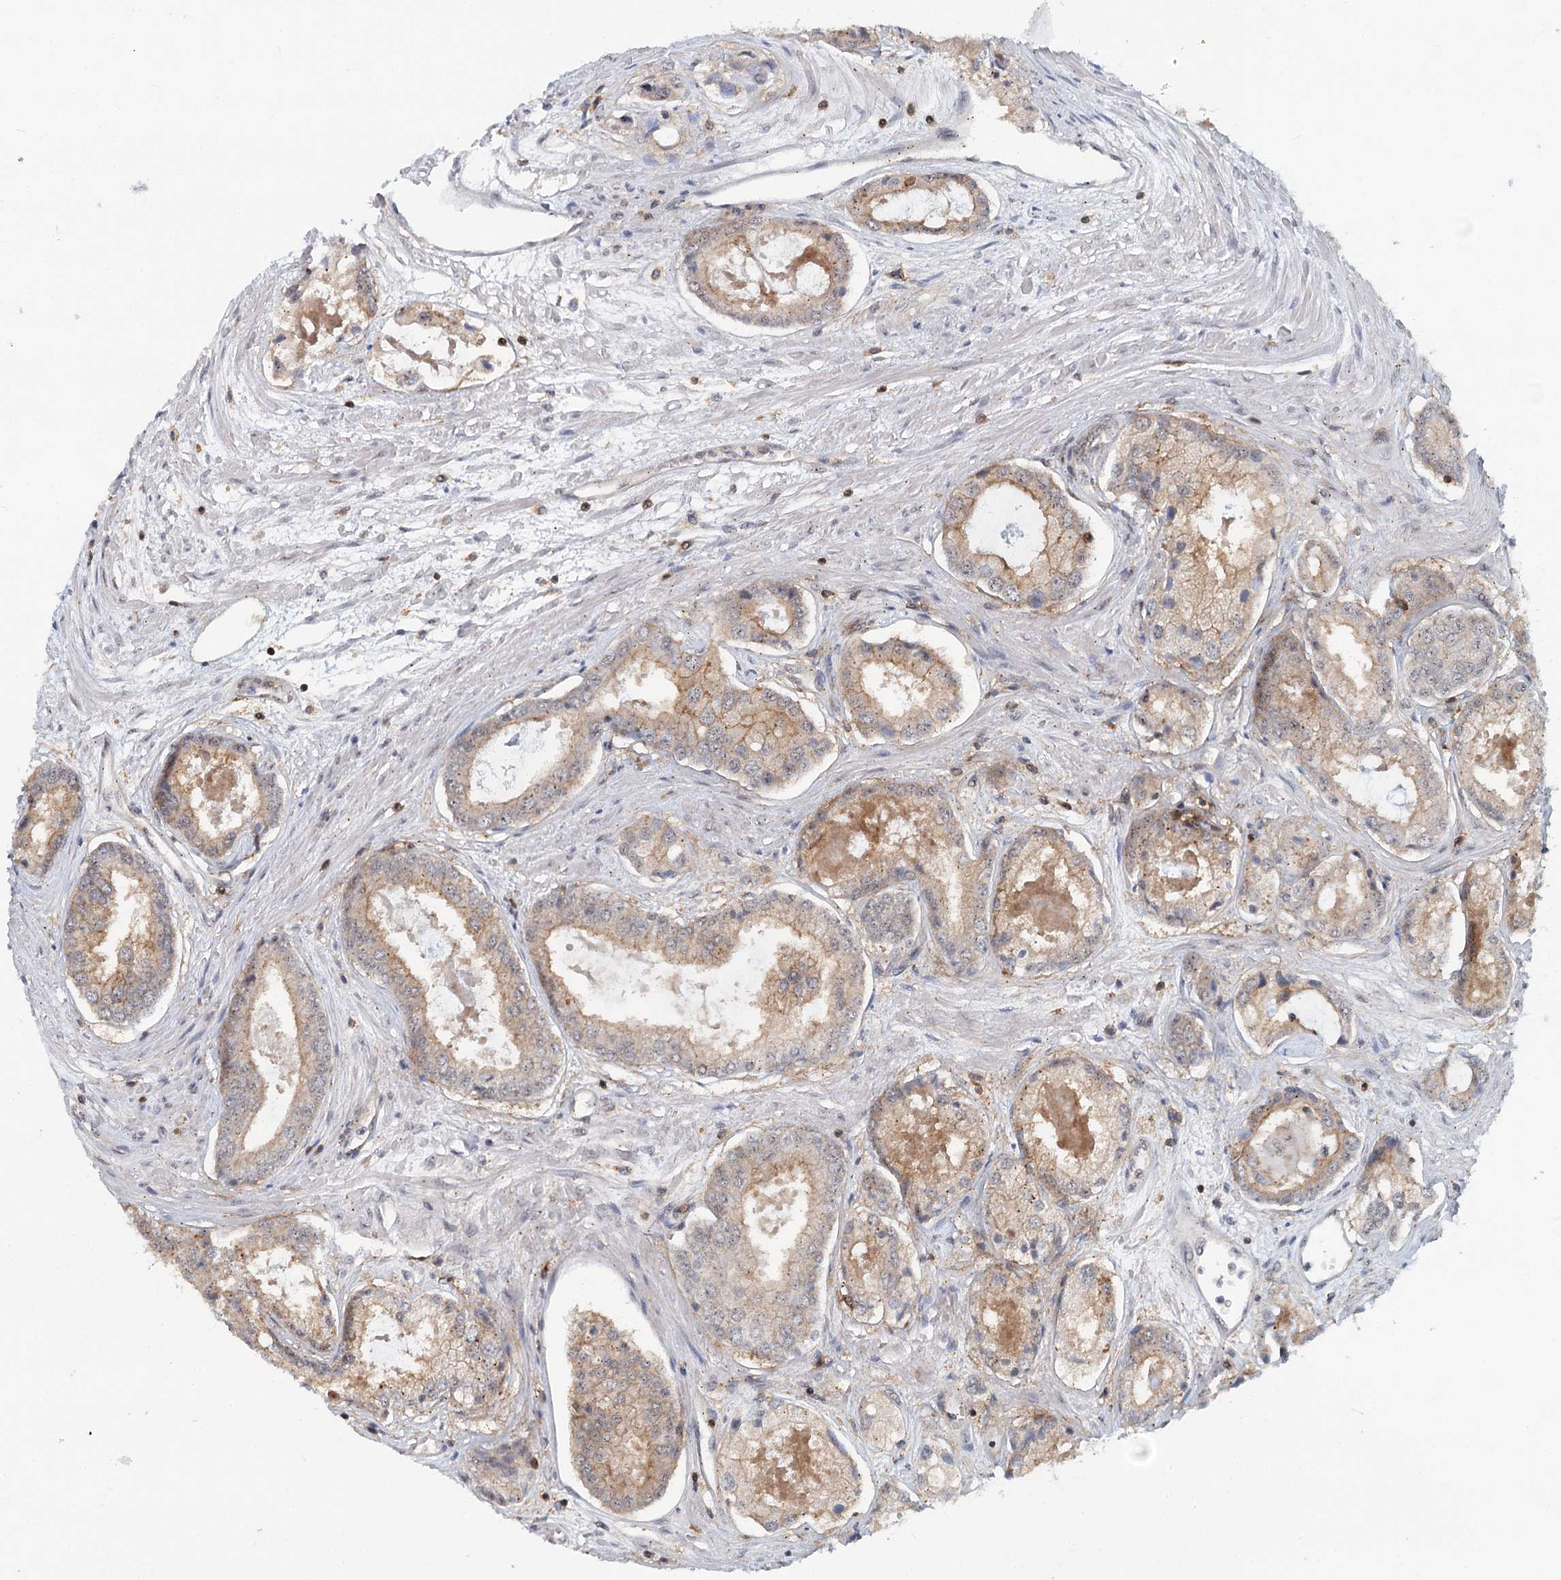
{"staining": {"intensity": "weak", "quantity": ">75%", "location": "cytoplasmic/membranous,nuclear"}, "tissue": "prostate cancer", "cell_type": "Tumor cells", "image_type": "cancer", "snomed": [{"axis": "morphology", "description": "Adenocarcinoma, Low grade"}, {"axis": "topography", "description": "Prostate"}], "caption": "This image displays immunohistochemistry (IHC) staining of prostate low-grade adenocarcinoma, with low weak cytoplasmic/membranous and nuclear staining in about >75% of tumor cells.", "gene": "CDC42SE2", "patient": {"sex": "male", "age": 68}}